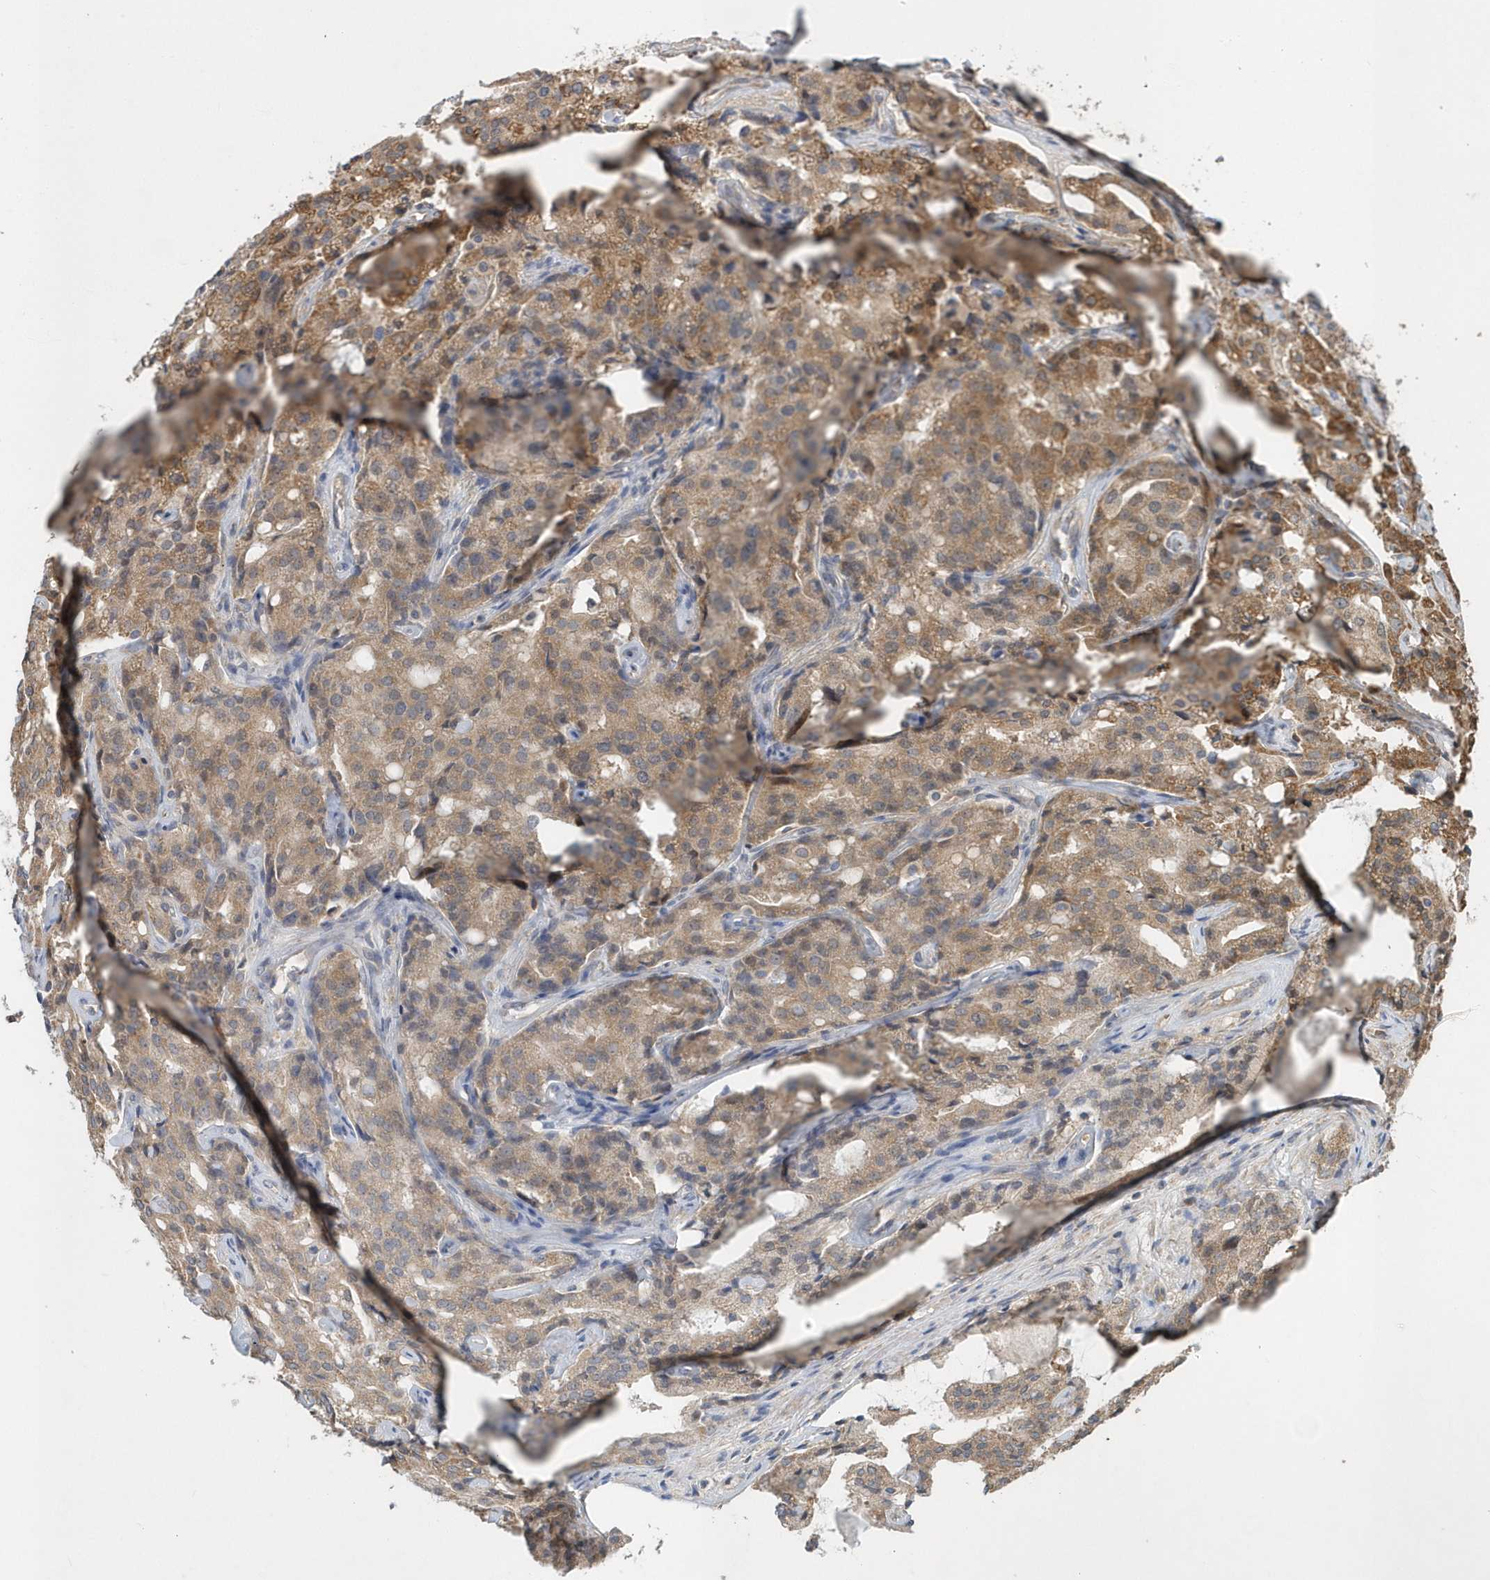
{"staining": {"intensity": "moderate", "quantity": ">75%", "location": "cytoplasmic/membranous"}, "tissue": "prostate cancer", "cell_type": "Tumor cells", "image_type": "cancer", "snomed": [{"axis": "morphology", "description": "Adenocarcinoma, High grade"}, {"axis": "topography", "description": "Prostate"}], "caption": "Immunohistochemistry staining of adenocarcinoma (high-grade) (prostate), which shows medium levels of moderate cytoplasmic/membranous staining in about >75% of tumor cells indicating moderate cytoplasmic/membranous protein positivity. The staining was performed using DAB (brown) for protein detection and nuclei were counterstained in hematoxylin (blue).", "gene": "PPP1R7", "patient": {"sex": "male", "age": 72}}